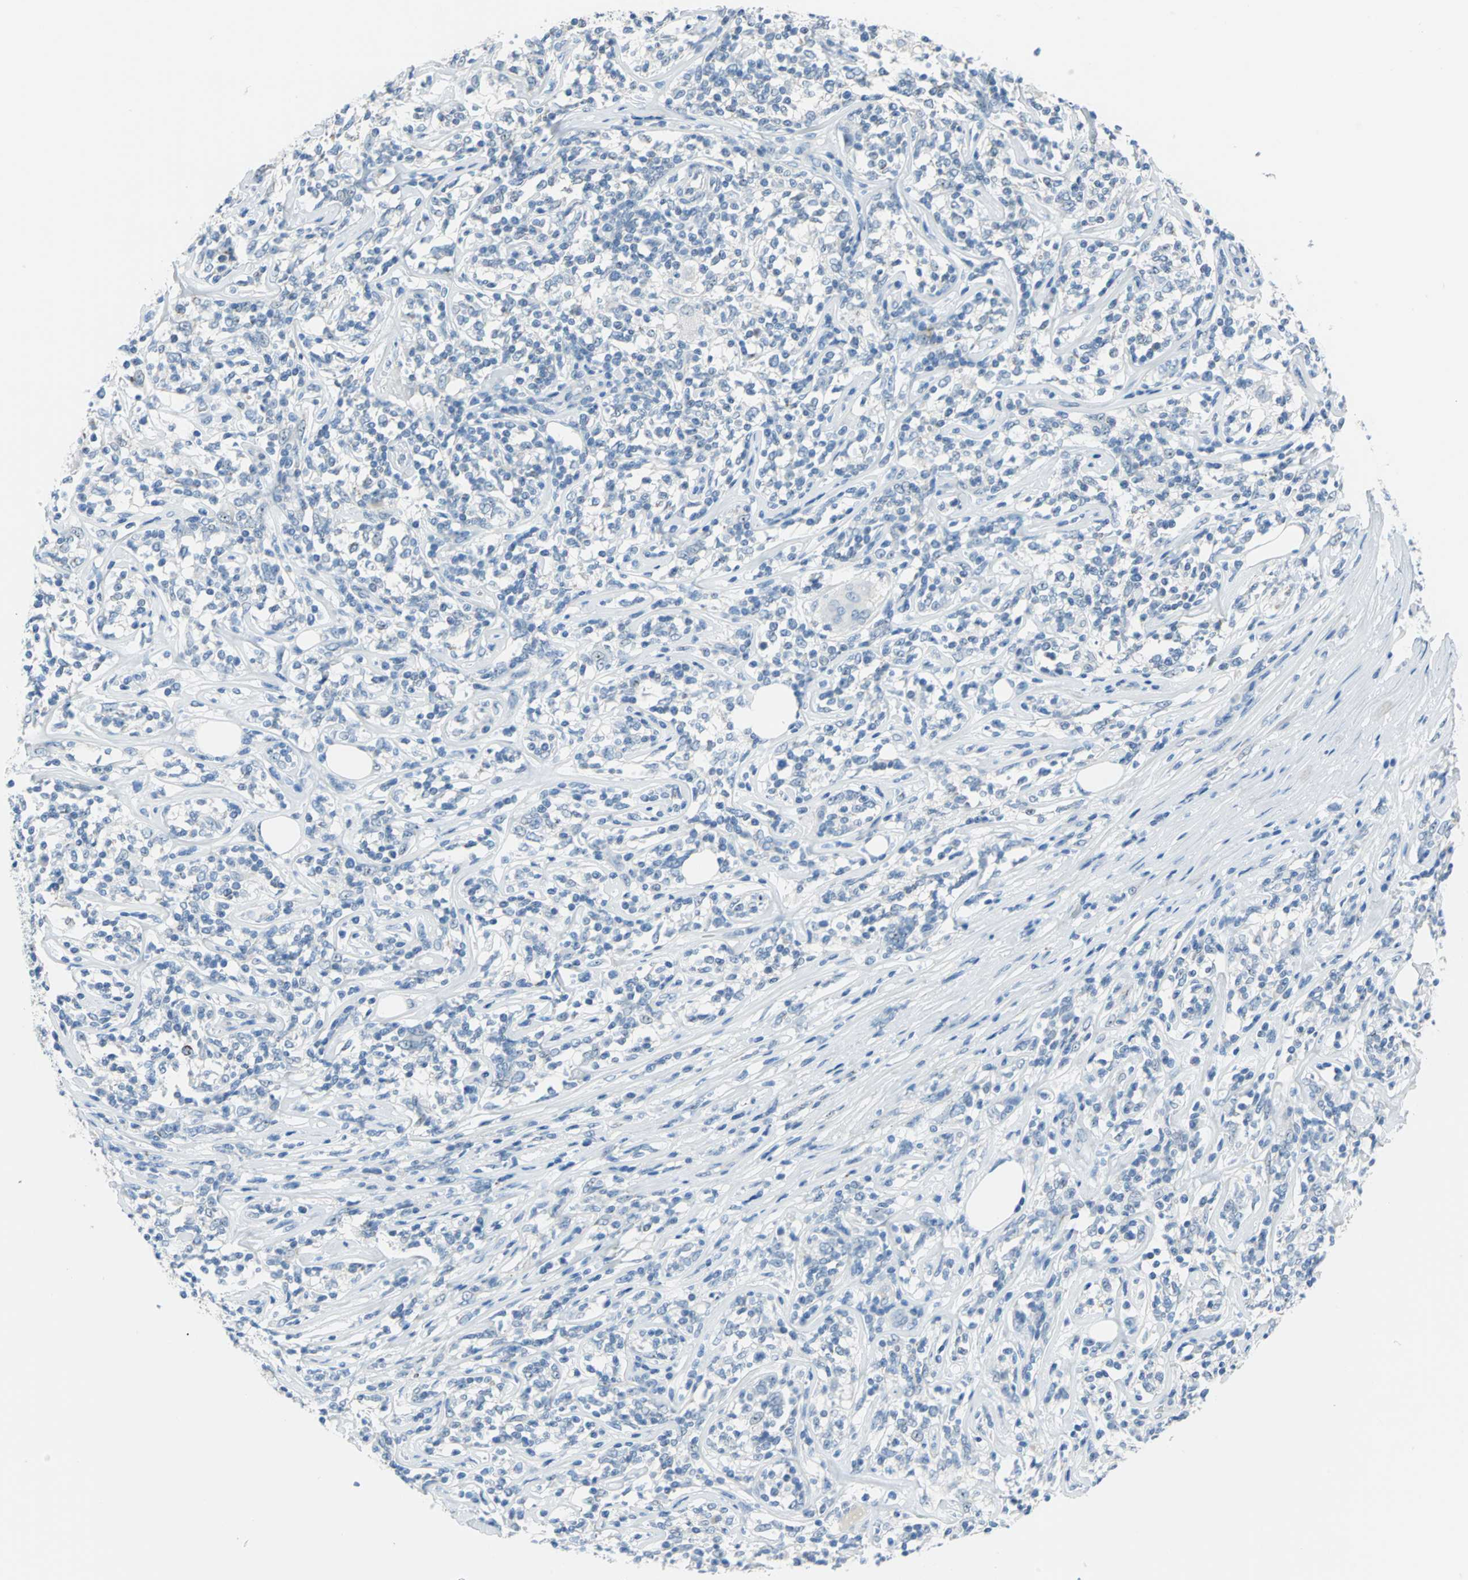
{"staining": {"intensity": "negative", "quantity": "none", "location": "none"}, "tissue": "lymphoma", "cell_type": "Tumor cells", "image_type": "cancer", "snomed": [{"axis": "morphology", "description": "Malignant lymphoma, non-Hodgkin's type, High grade"}, {"axis": "topography", "description": "Lymph node"}], "caption": "This is an immunohistochemistry image of lymphoma. There is no expression in tumor cells.", "gene": "MUC4", "patient": {"sex": "female", "age": 84}}